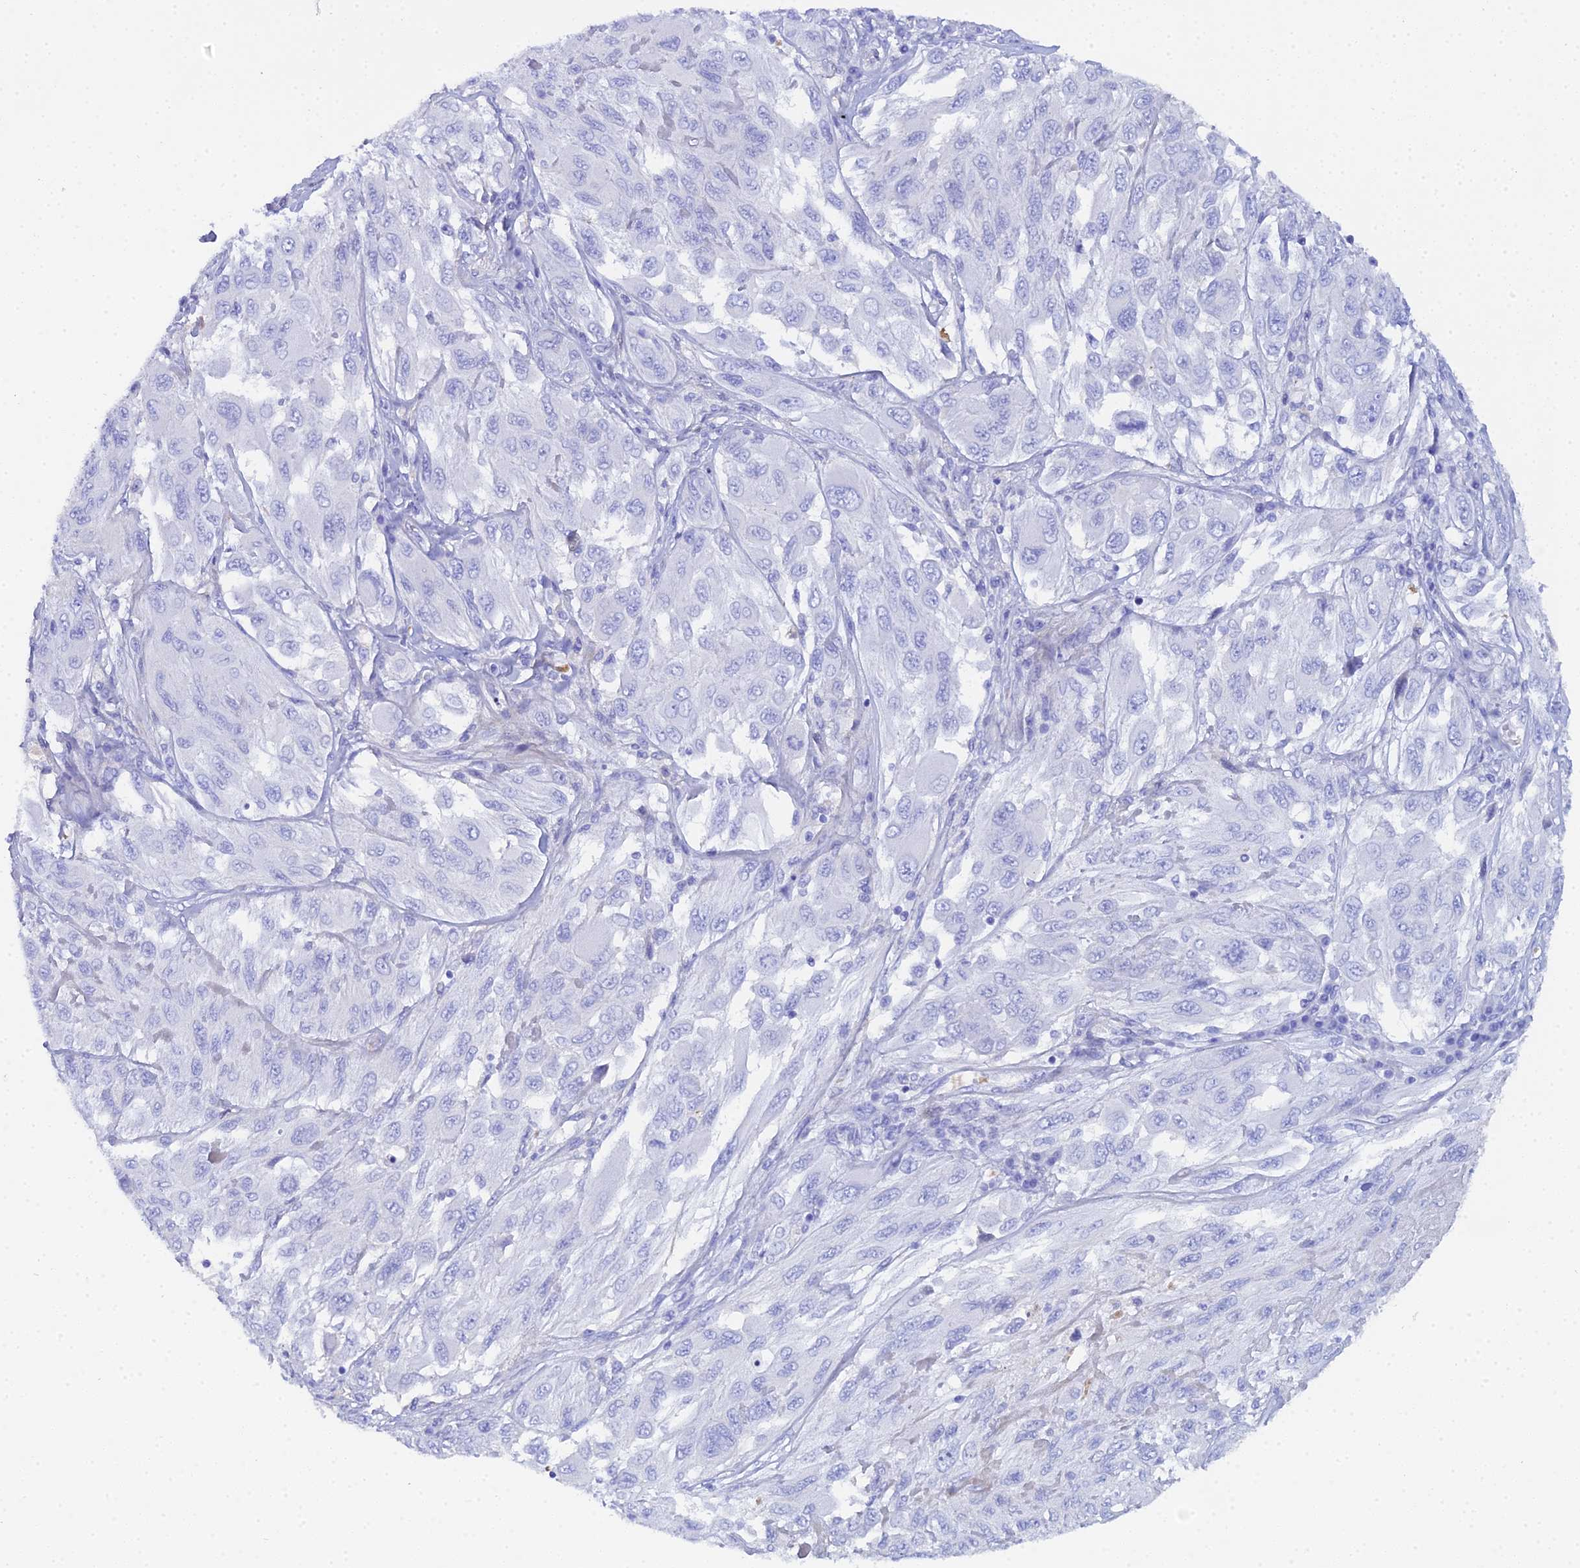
{"staining": {"intensity": "negative", "quantity": "none", "location": "none"}, "tissue": "melanoma", "cell_type": "Tumor cells", "image_type": "cancer", "snomed": [{"axis": "morphology", "description": "Malignant melanoma, NOS"}, {"axis": "topography", "description": "Skin"}], "caption": "A histopathology image of human malignant melanoma is negative for staining in tumor cells.", "gene": "CELA3A", "patient": {"sex": "female", "age": 91}}